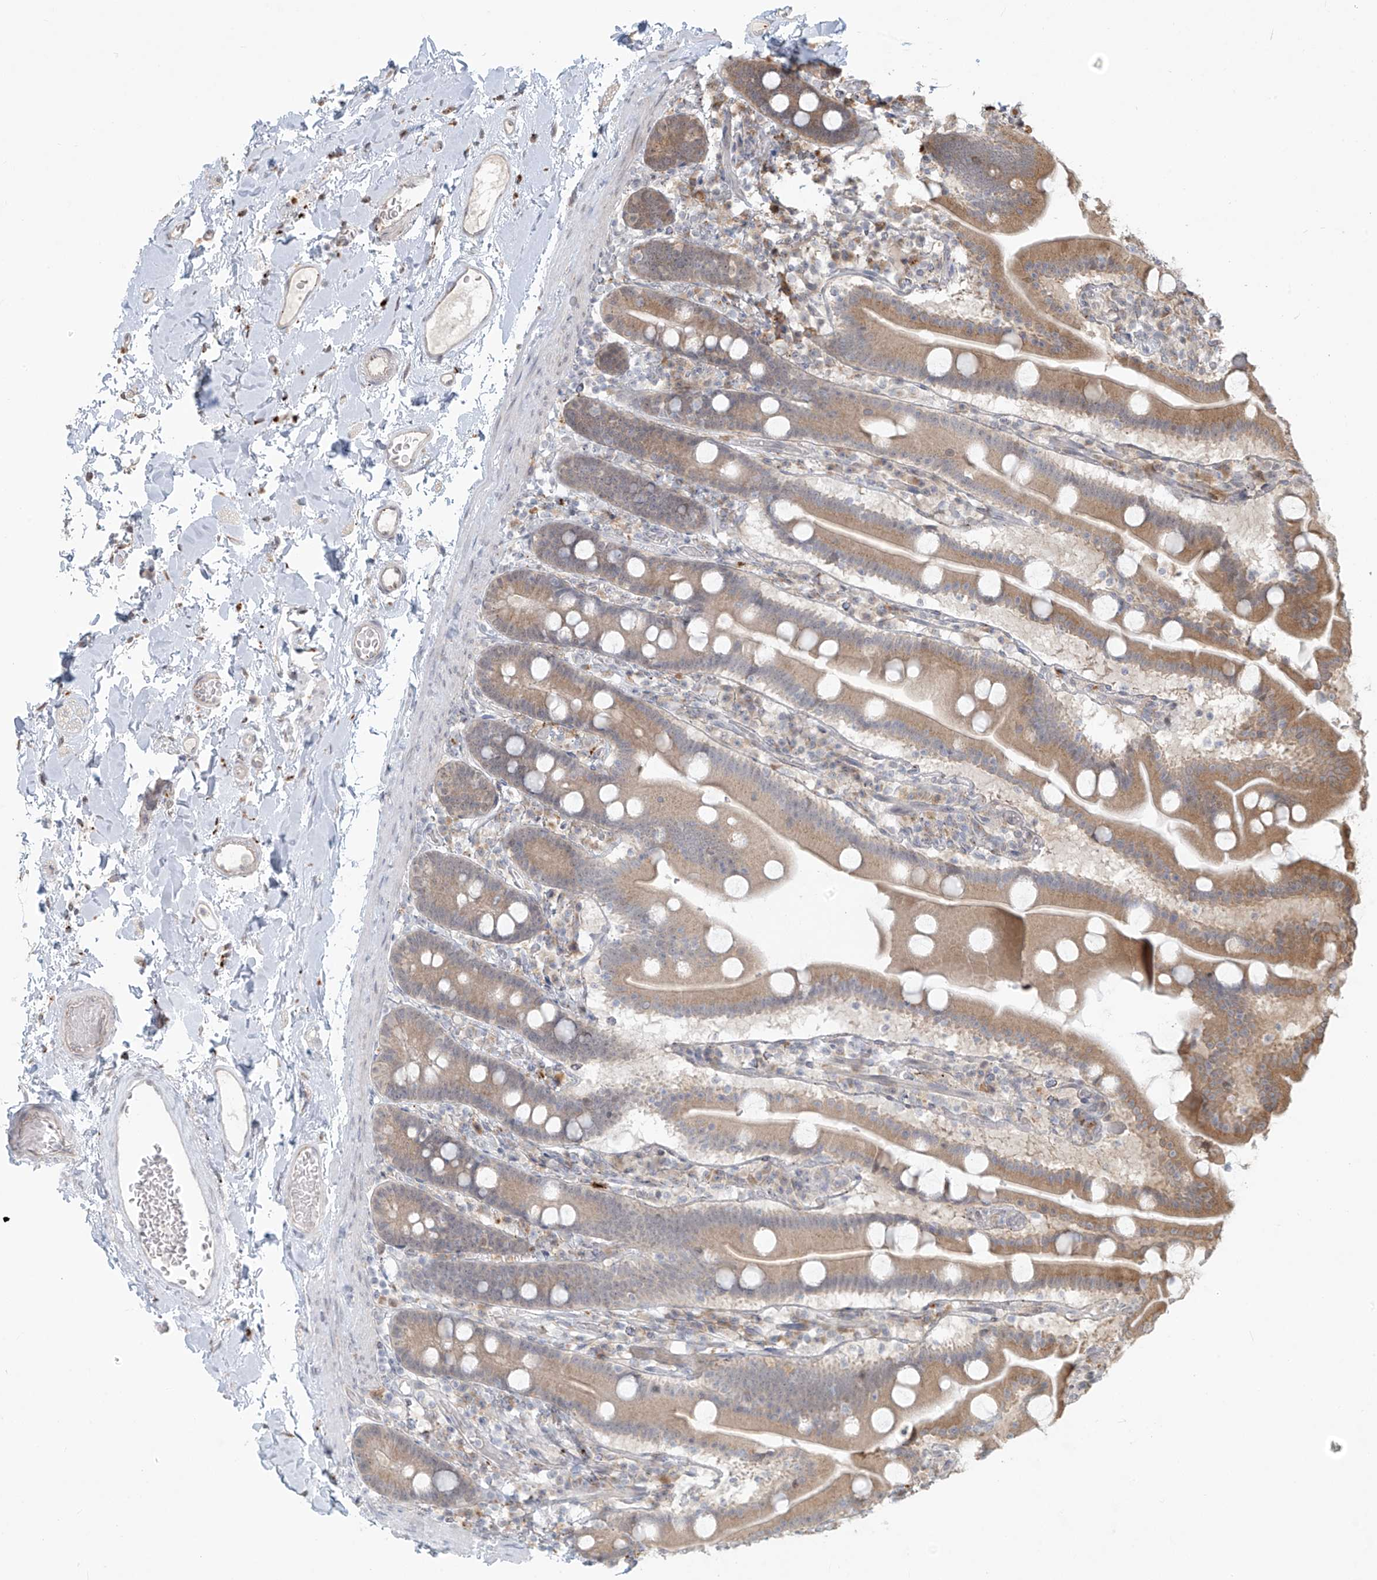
{"staining": {"intensity": "moderate", "quantity": ">75%", "location": "cytoplasmic/membranous"}, "tissue": "duodenum", "cell_type": "Glandular cells", "image_type": "normal", "snomed": [{"axis": "morphology", "description": "Normal tissue, NOS"}, {"axis": "topography", "description": "Duodenum"}], "caption": "Immunohistochemistry (IHC) (DAB) staining of benign human duodenum demonstrates moderate cytoplasmic/membranous protein expression in approximately >75% of glandular cells.", "gene": "PLEKHM3", "patient": {"sex": "male", "age": 55}}